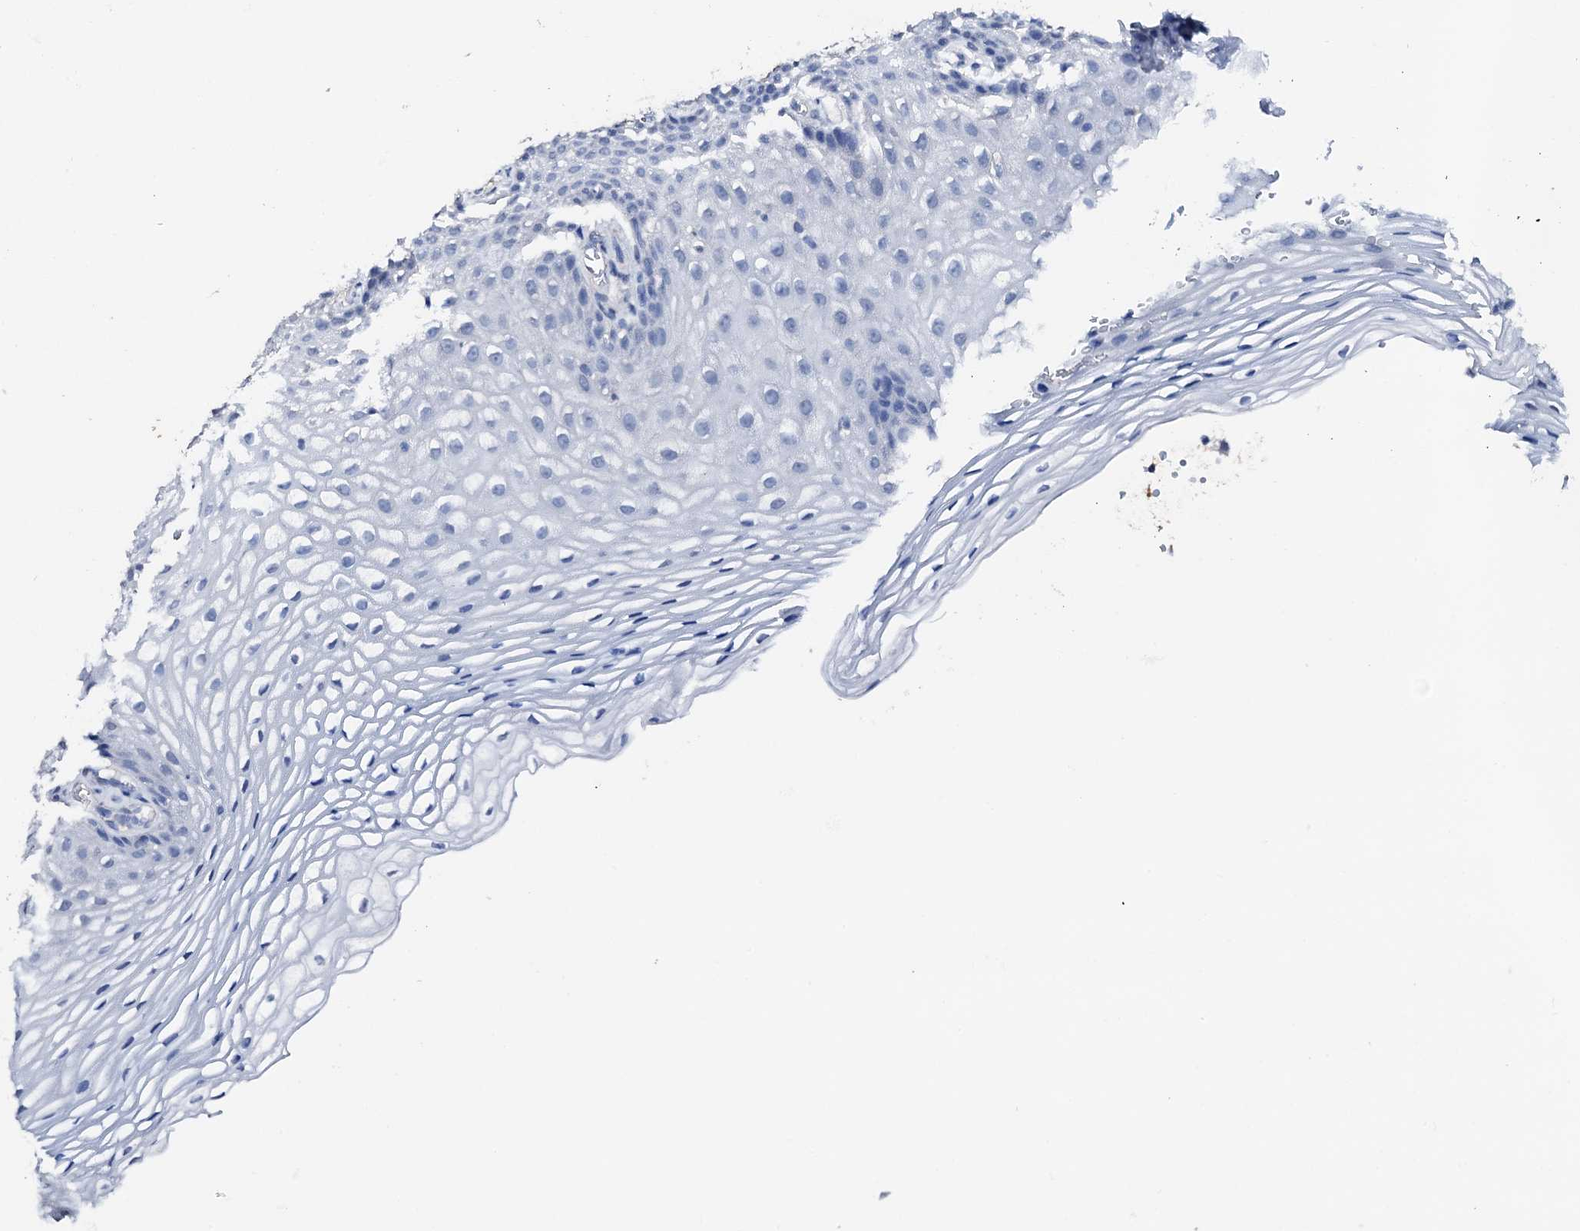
{"staining": {"intensity": "negative", "quantity": "none", "location": "none"}, "tissue": "vagina", "cell_type": "Squamous epithelial cells", "image_type": "normal", "snomed": [{"axis": "morphology", "description": "Normal tissue, NOS"}, {"axis": "topography", "description": "Vagina"}], "caption": "Histopathology image shows no protein expression in squamous epithelial cells of unremarkable vagina. The staining was performed using DAB (3,3'-diaminobenzidine) to visualize the protein expression in brown, while the nuclei were stained in blue with hematoxylin (Magnification: 20x).", "gene": "NRIP2", "patient": {"sex": "female", "age": 60}}